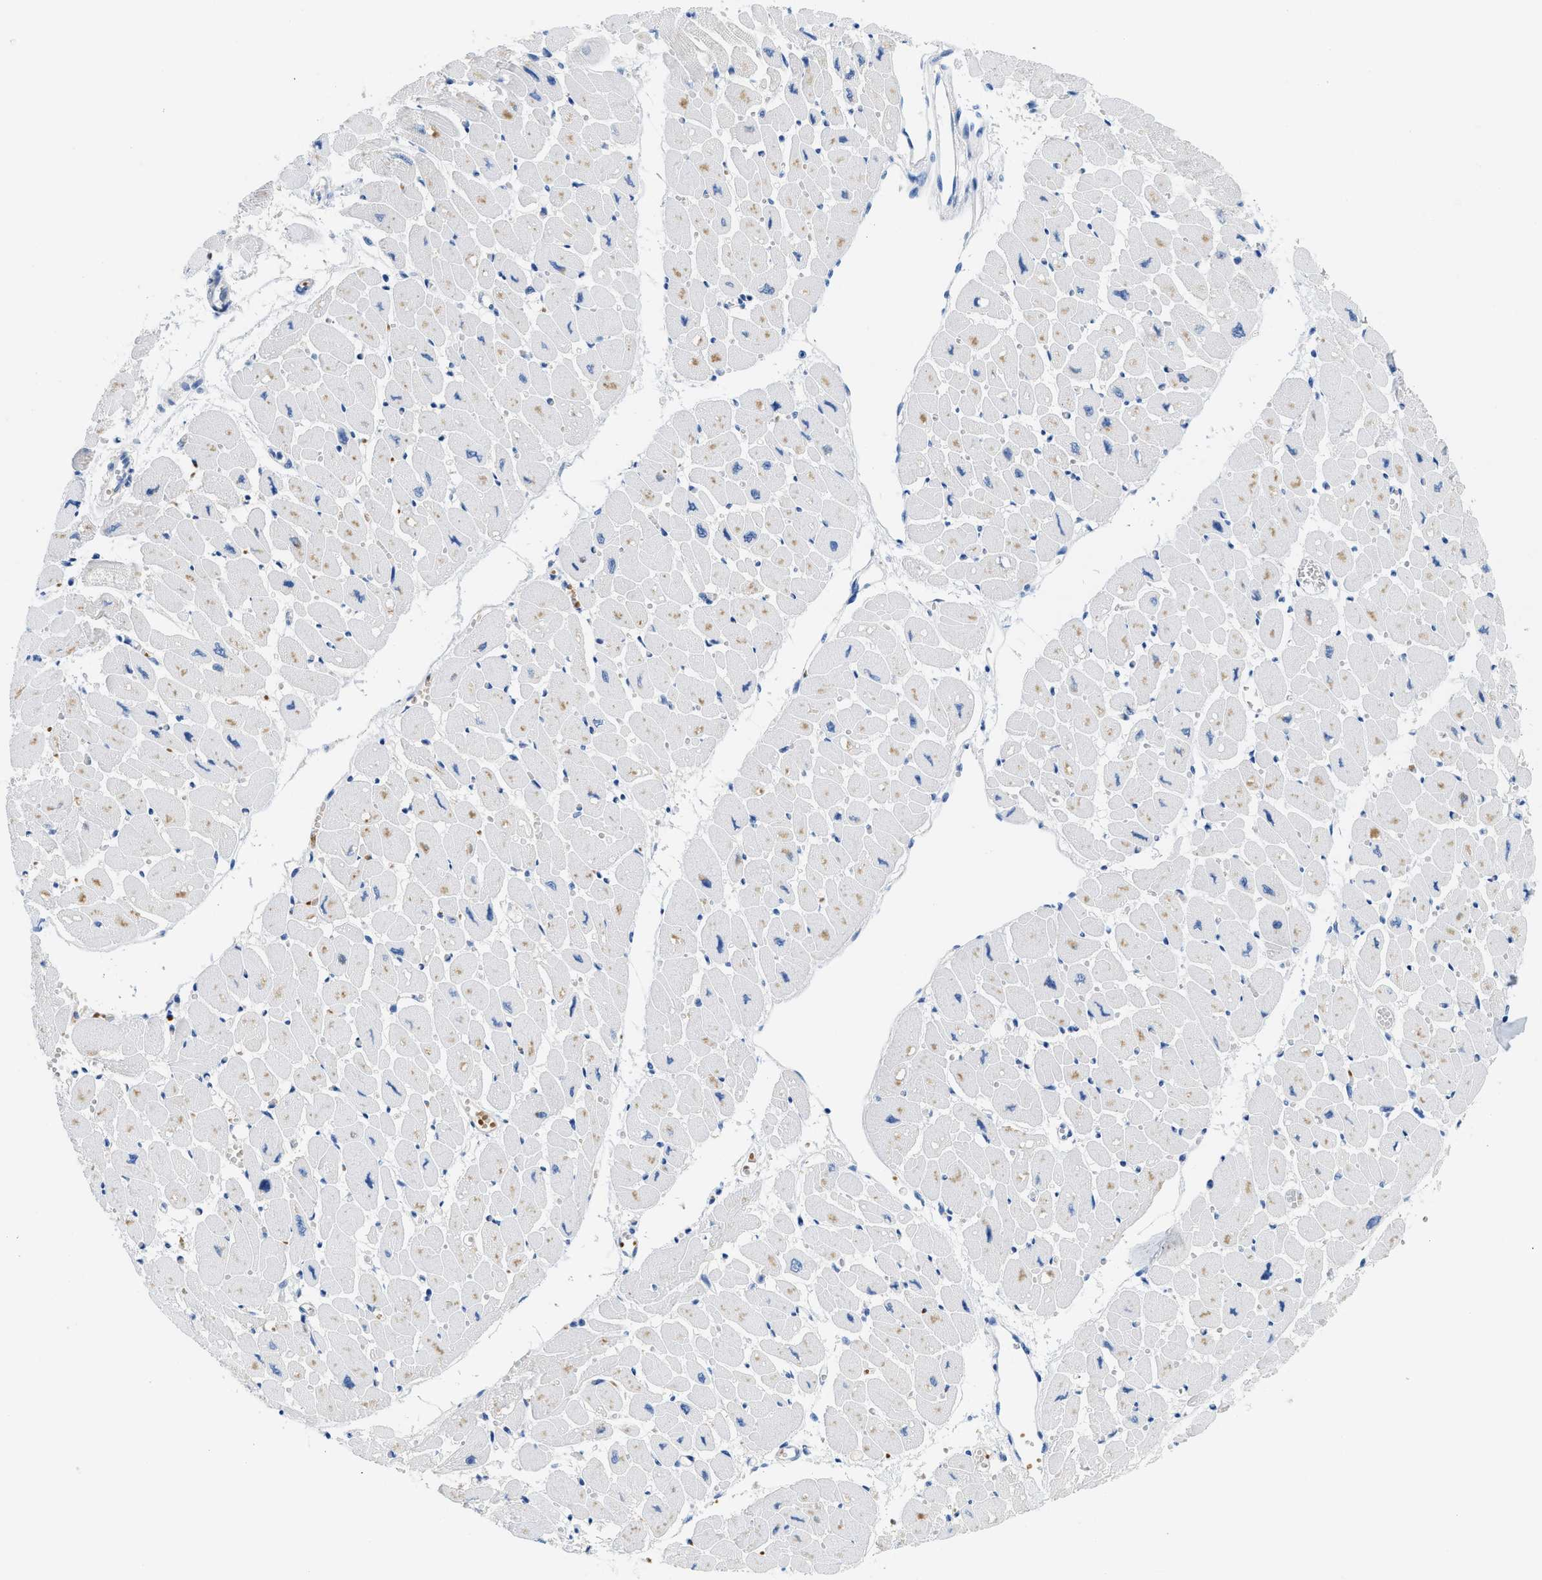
{"staining": {"intensity": "weak", "quantity": "25%-75%", "location": "cytoplasmic/membranous"}, "tissue": "heart muscle", "cell_type": "Cardiomyocytes", "image_type": "normal", "snomed": [{"axis": "morphology", "description": "Normal tissue, NOS"}, {"axis": "topography", "description": "Heart"}], "caption": "Brown immunohistochemical staining in normal human heart muscle shows weak cytoplasmic/membranous staining in about 25%-75% of cardiomyocytes. The protein is shown in brown color, while the nuclei are stained blue.", "gene": "BPGM", "patient": {"sex": "female", "age": 54}}